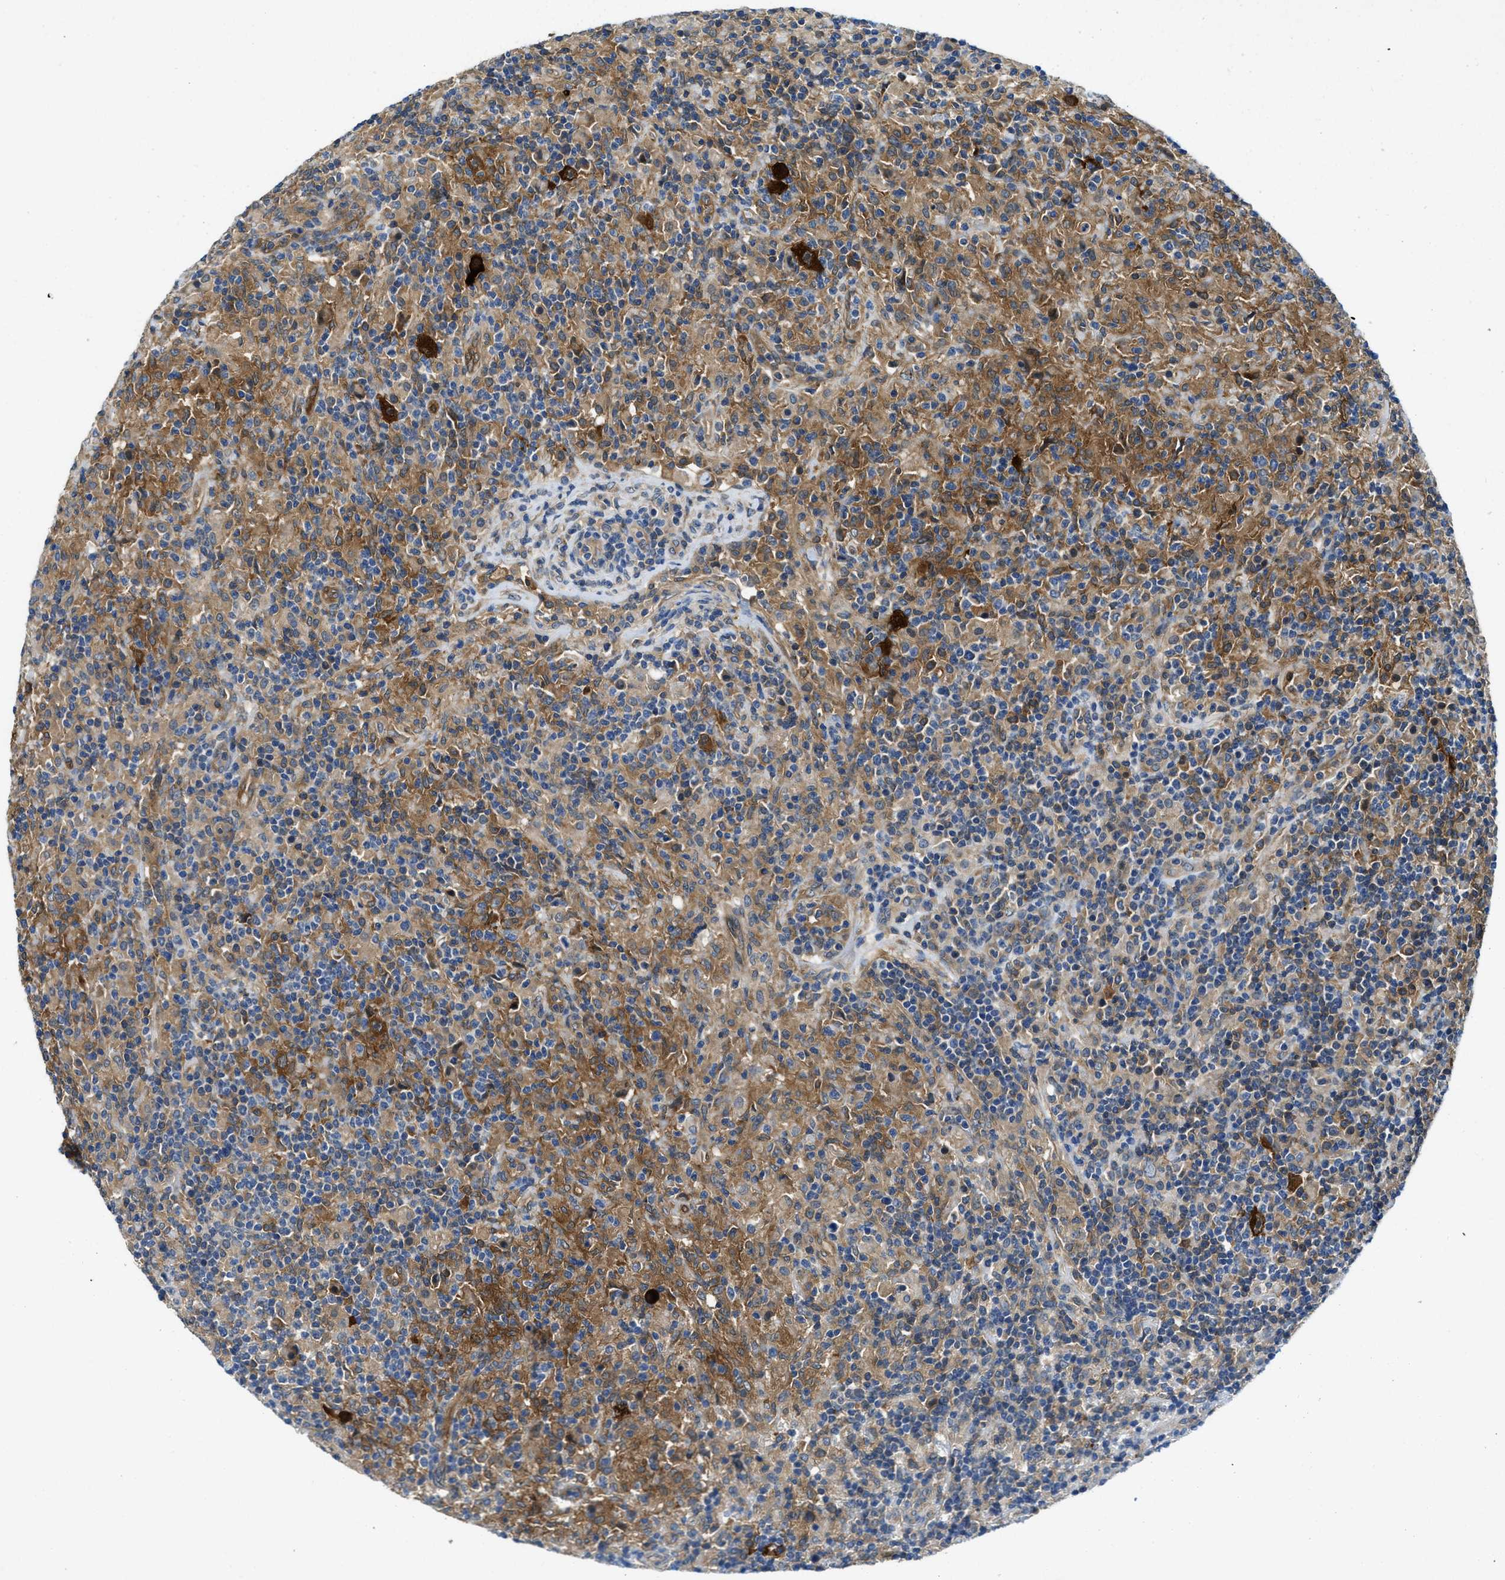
{"staining": {"intensity": "strong", "quantity": ">75%", "location": "cytoplasmic/membranous"}, "tissue": "lymphoma", "cell_type": "Tumor cells", "image_type": "cancer", "snomed": [{"axis": "morphology", "description": "Hodgkin's disease, NOS"}, {"axis": "topography", "description": "Lymph node"}], "caption": "Protein positivity by immunohistochemistry (IHC) demonstrates strong cytoplasmic/membranous staining in approximately >75% of tumor cells in Hodgkin's disease.", "gene": "RIPK2", "patient": {"sex": "male", "age": 70}}